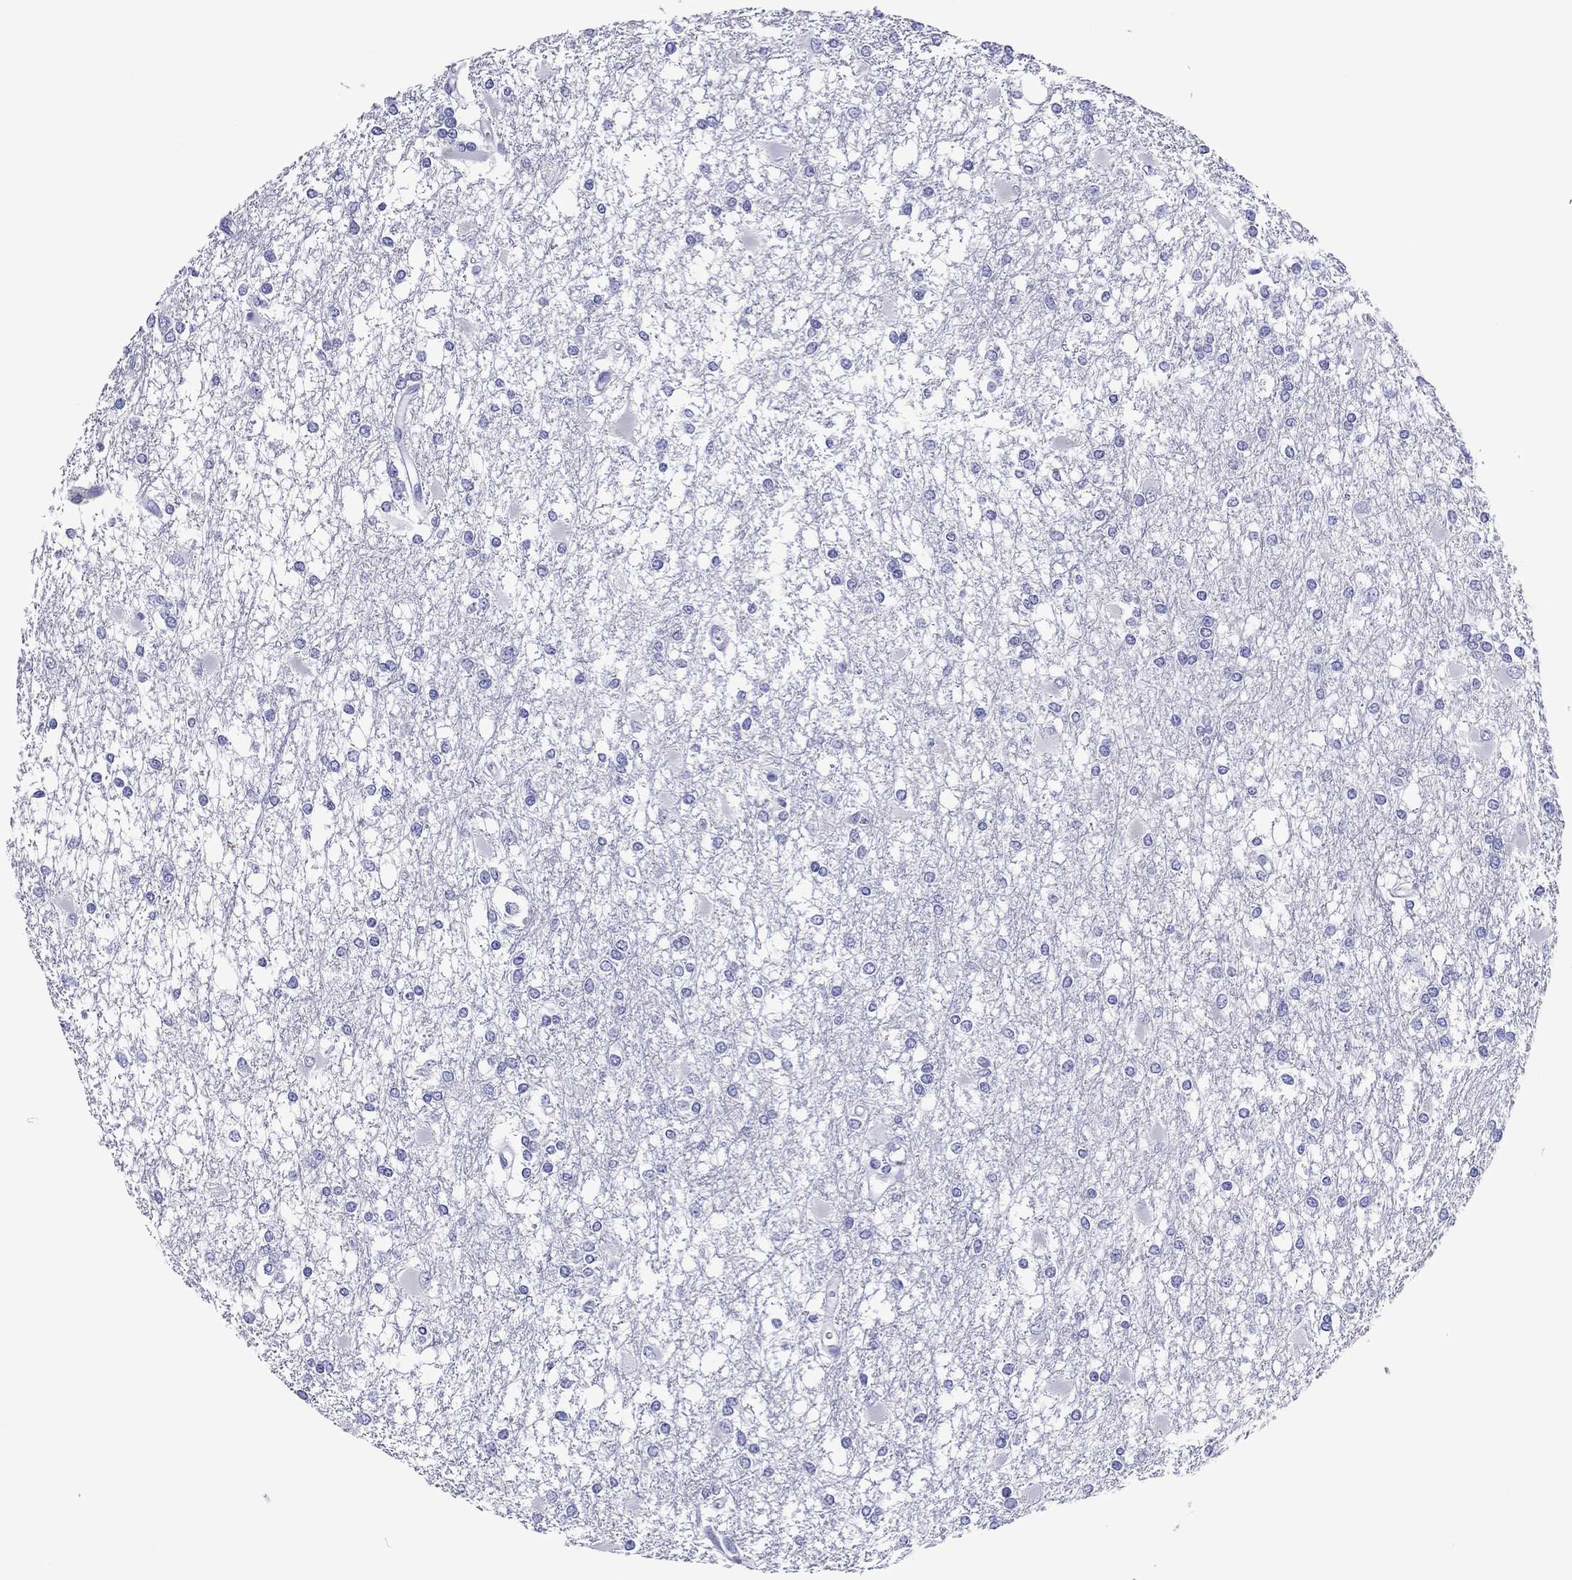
{"staining": {"intensity": "negative", "quantity": "none", "location": "none"}, "tissue": "glioma", "cell_type": "Tumor cells", "image_type": "cancer", "snomed": [{"axis": "morphology", "description": "Glioma, malignant, High grade"}, {"axis": "topography", "description": "Cerebral cortex"}], "caption": "A high-resolution image shows IHC staining of glioma, which displays no significant expression in tumor cells.", "gene": "ACE2", "patient": {"sex": "male", "age": 79}}